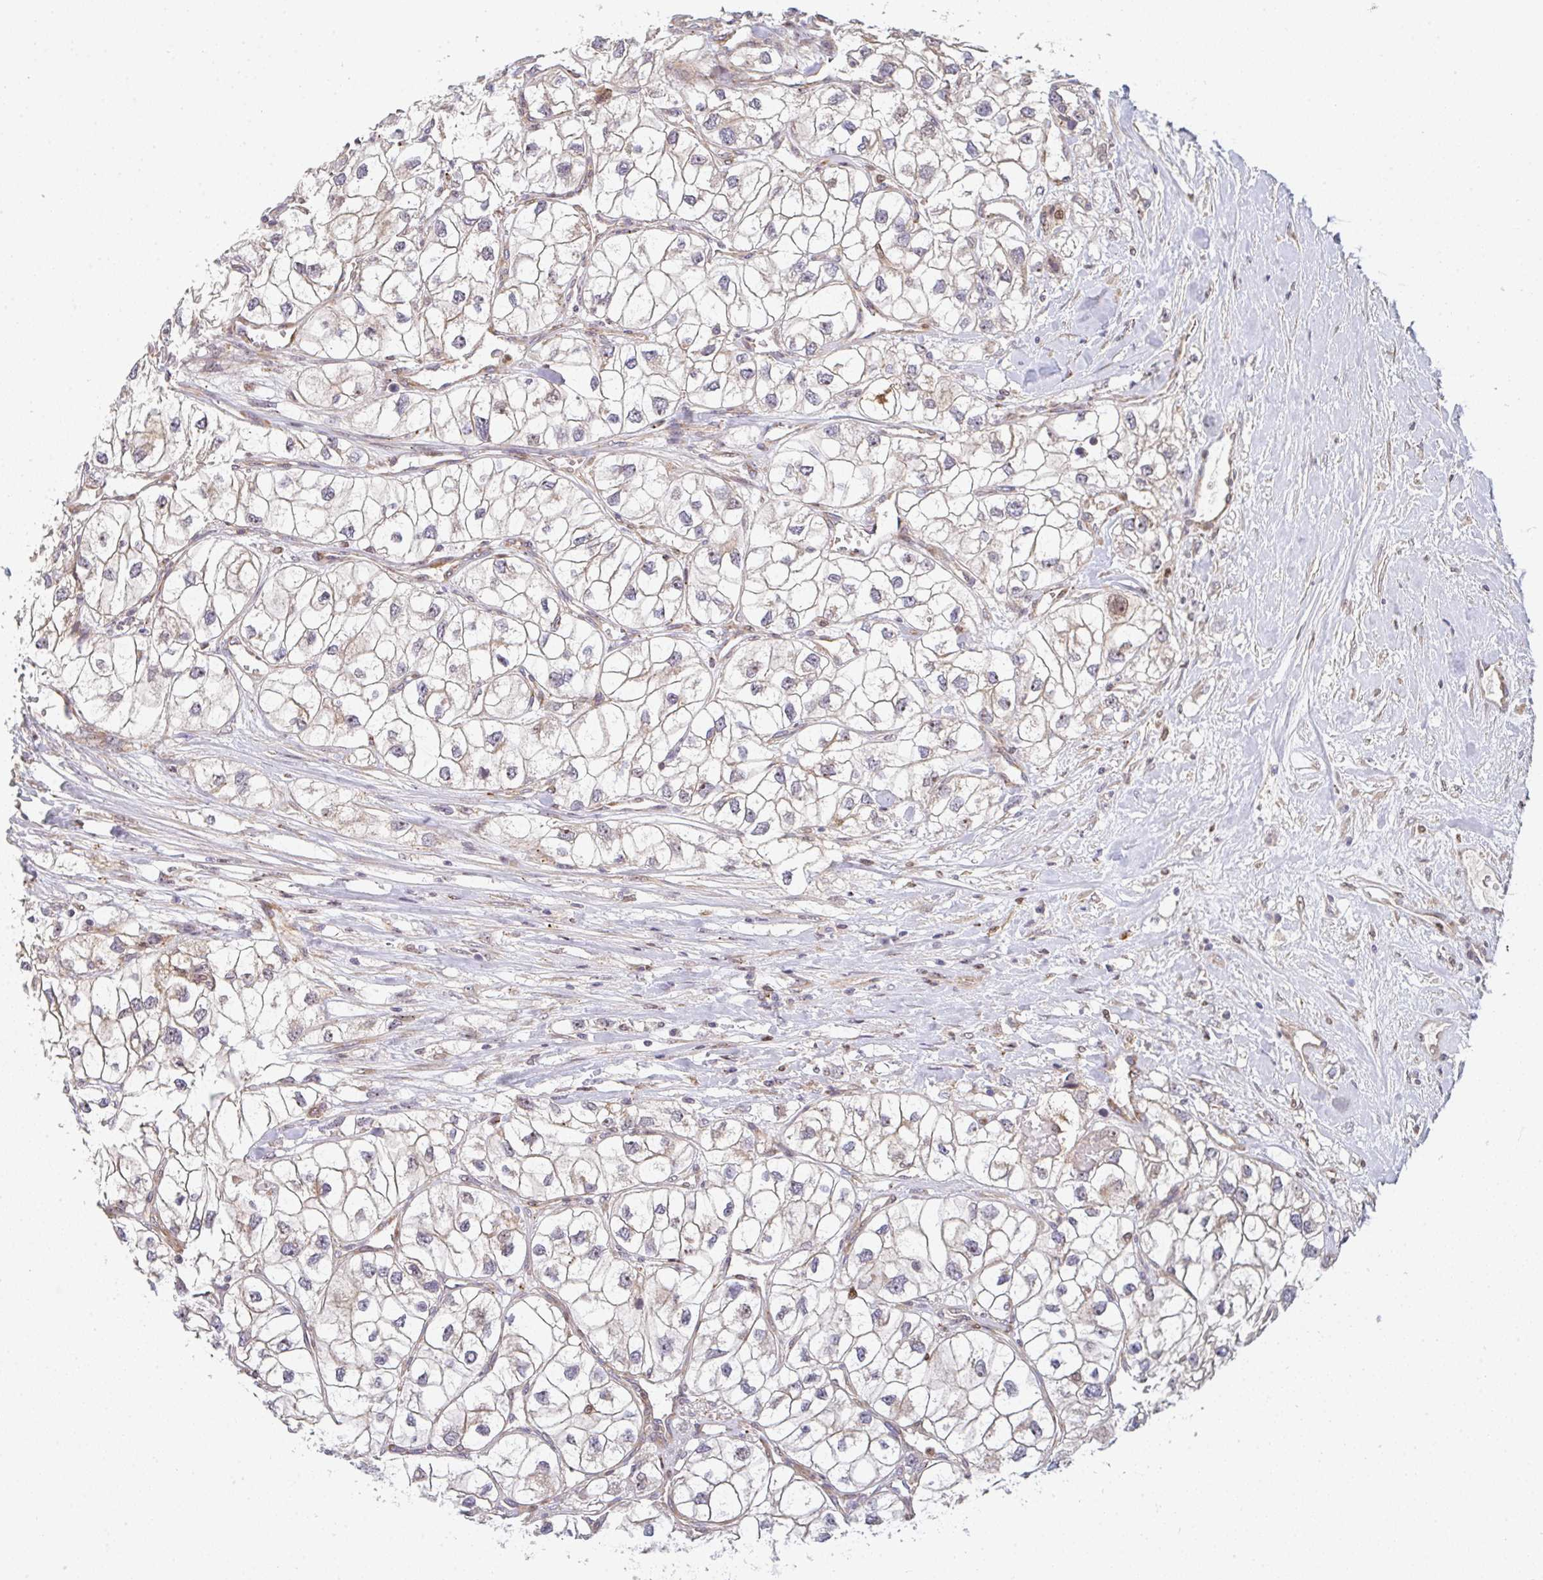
{"staining": {"intensity": "weak", "quantity": "<25%", "location": "cytoplasmic/membranous"}, "tissue": "renal cancer", "cell_type": "Tumor cells", "image_type": "cancer", "snomed": [{"axis": "morphology", "description": "Adenocarcinoma, NOS"}, {"axis": "topography", "description": "Kidney"}], "caption": "IHC image of human renal cancer (adenocarcinoma) stained for a protein (brown), which displays no staining in tumor cells. (DAB immunohistochemistry, high magnification).", "gene": "SIMC1", "patient": {"sex": "male", "age": 59}}